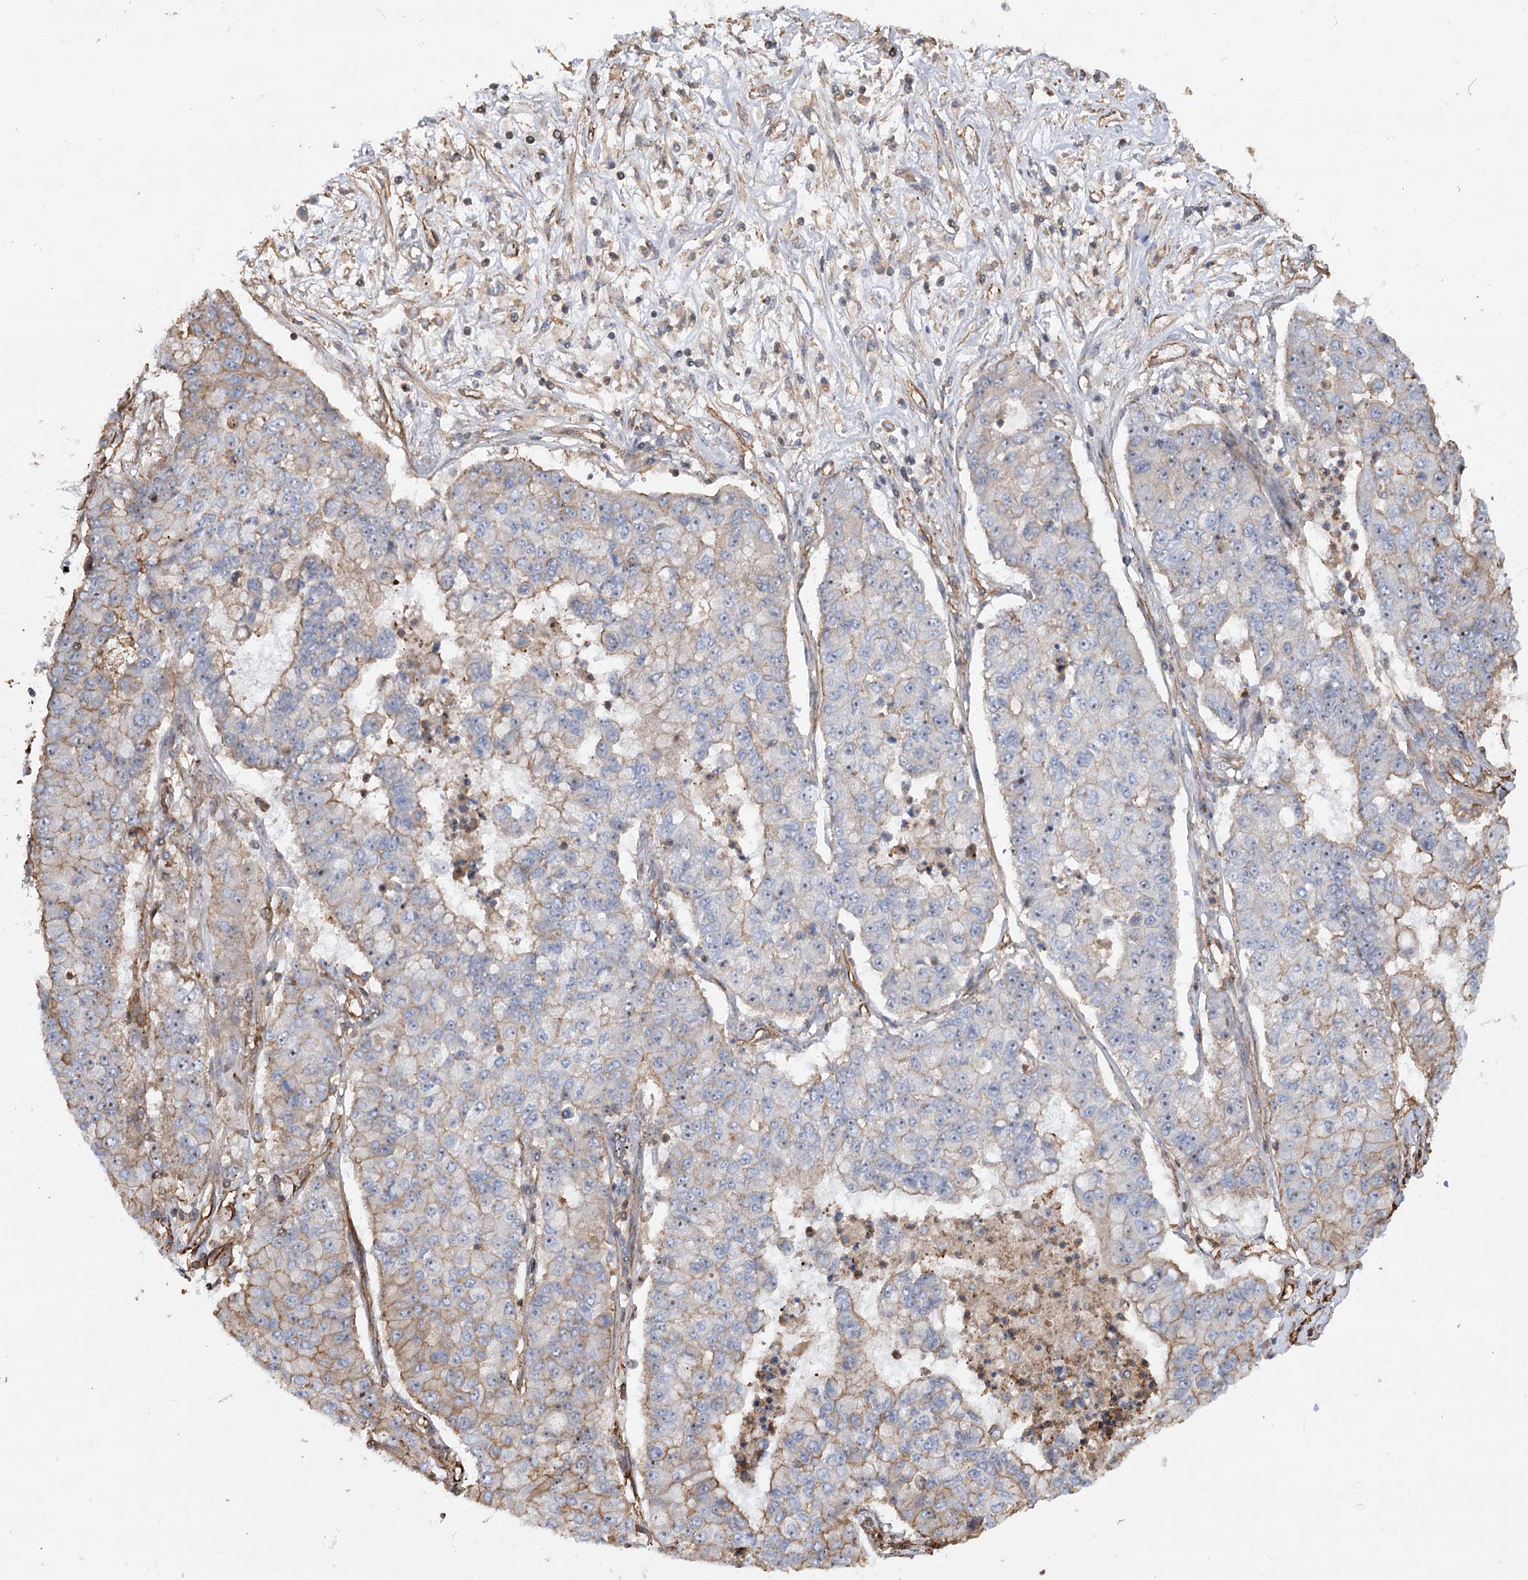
{"staining": {"intensity": "weak", "quantity": "<25%", "location": "cytoplasmic/membranous"}, "tissue": "lung cancer", "cell_type": "Tumor cells", "image_type": "cancer", "snomed": [{"axis": "morphology", "description": "Squamous cell carcinoma, NOS"}, {"axis": "topography", "description": "Lung"}], "caption": "There is no significant staining in tumor cells of lung squamous cell carcinoma. Brightfield microscopy of immunohistochemistry (IHC) stained with DAB (3,3'-diaminobenzidine) (brown) and hematoxylin (blue), captured at high magnification.", "gene": "WDR36", "patient": {"sex": "male", "age": 74}}